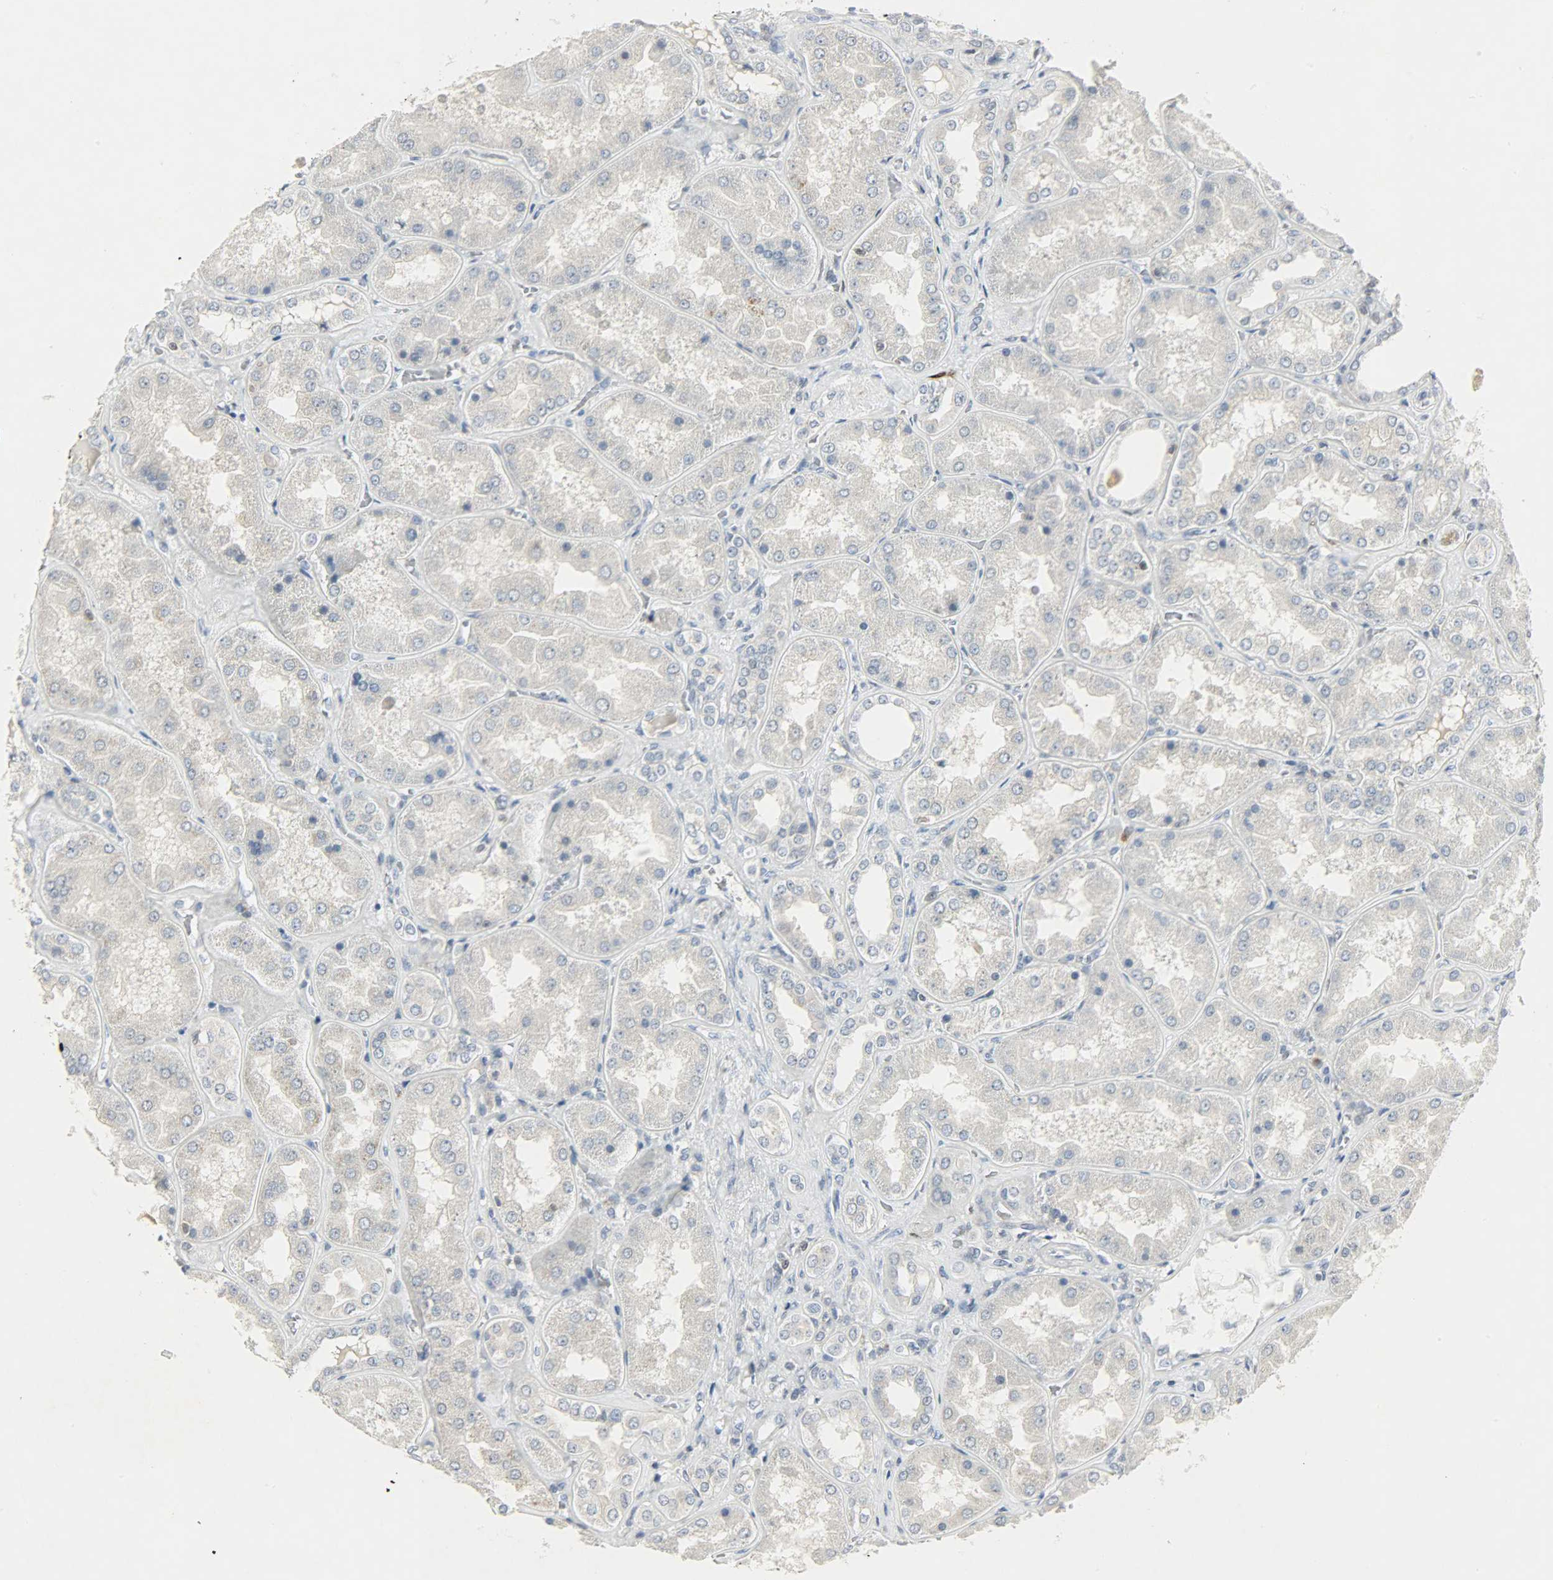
{"staining": {"intensity": "negative", "quantity": "none", "location": "none"}, "tissue": "kidney", "cell_type": "Cells in glomeruli", "image_type": "normal", "snomed": [{"axis": "morphology", "description": "Normal tissue, NOS"}, {"axis": "topography", "description": "Kidney"}], "caption": "A histopathology image of human kidney is negative for staining in cells in glomeruli. (Stains: DAB immunohistochemistry (IHC) with hematoxylin counter stain, Microscopy: brightfield microscopy at high magnification).", "gene": "CAMK4", "patient": {"sex": "female", "age": 56}}